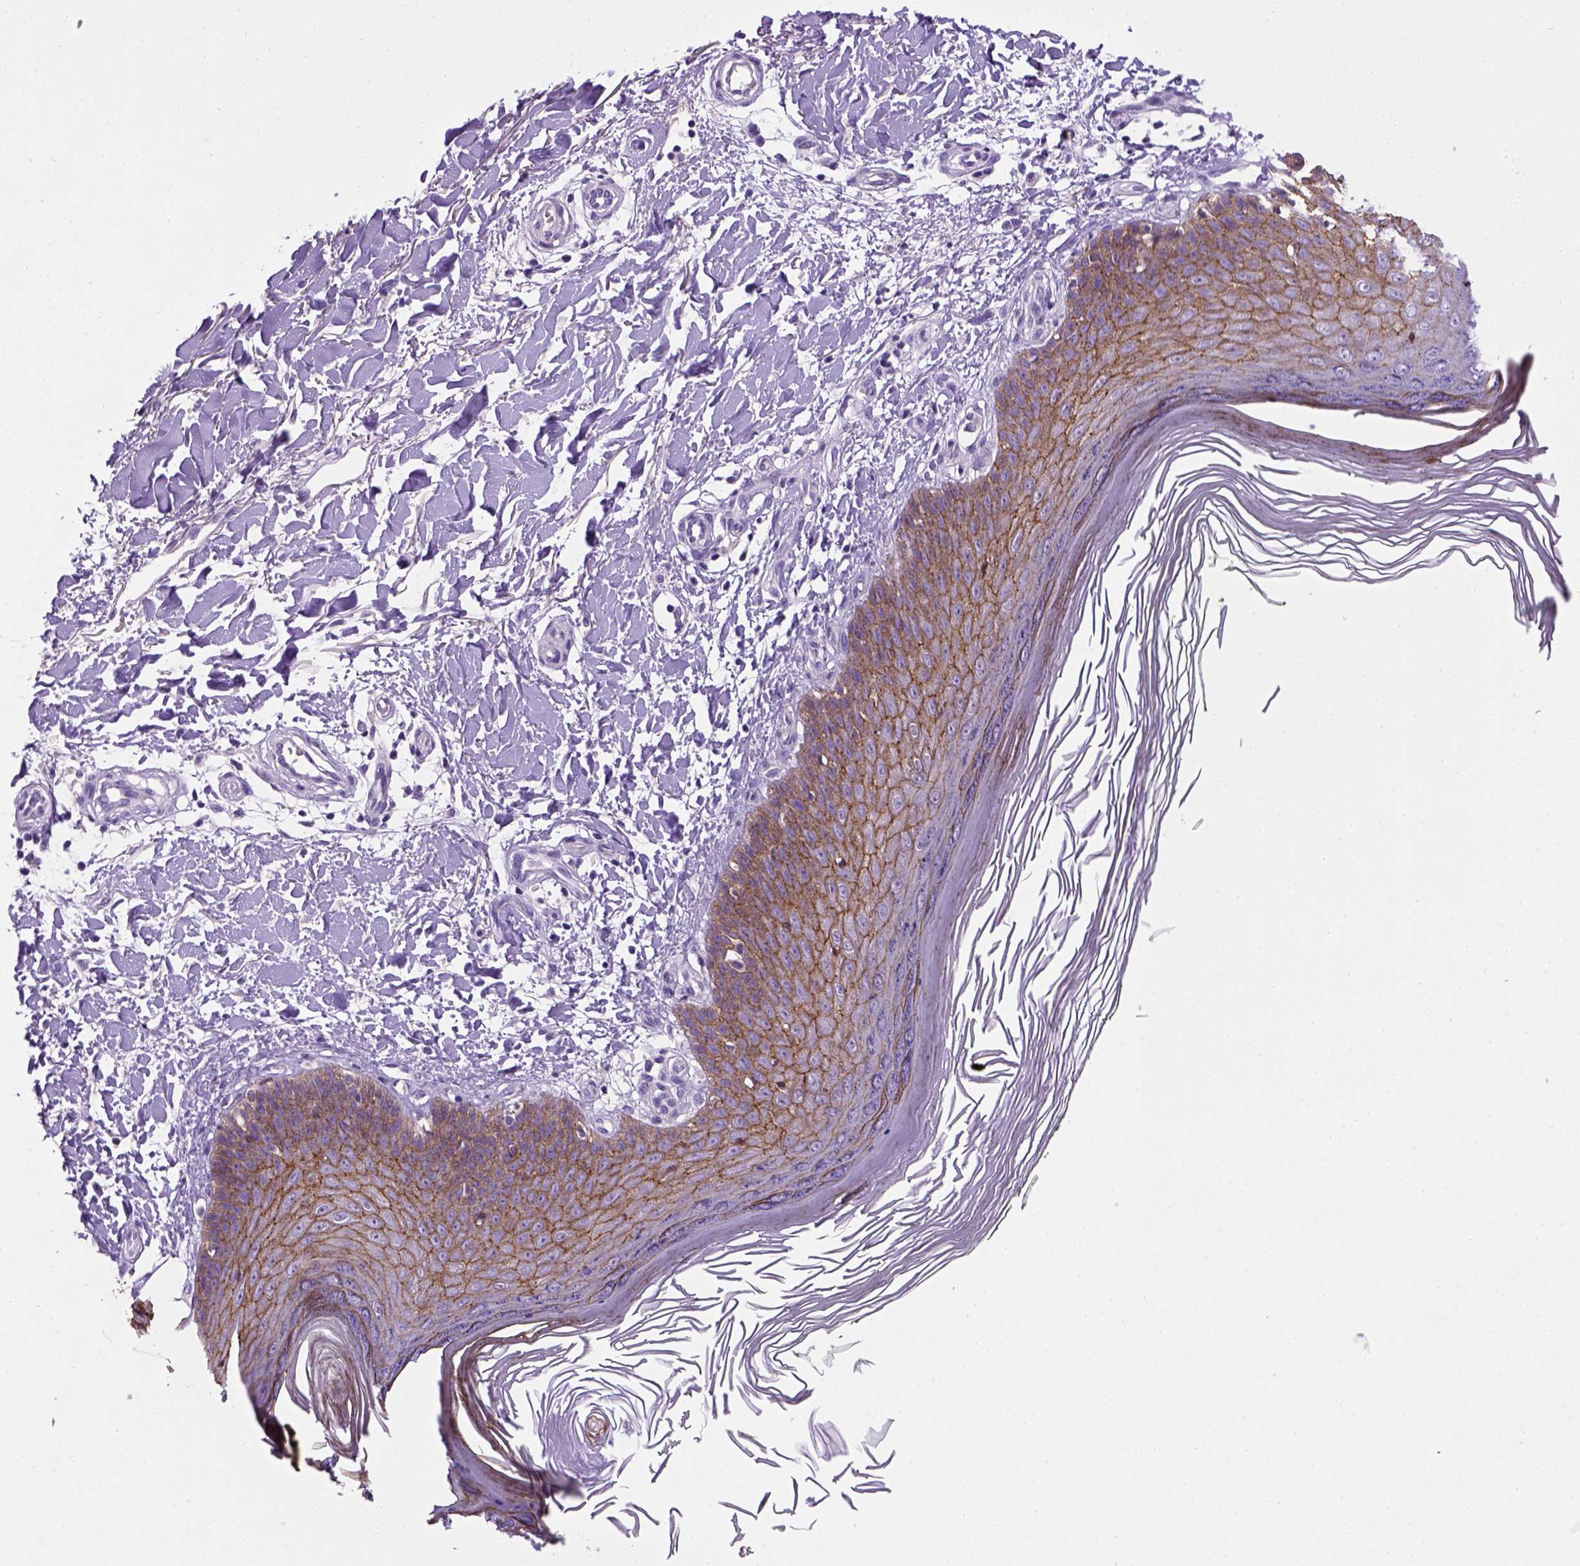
{"staining": {"intensity": "negative", "quantity": "none", "location": "none"}, "tissue": "skin", "cell_type": "Fibroblasts", "image_type": "normal", "snomed": [{"axis": "morphology", "description": "Normal tissue, NOS"}, {"axis": "topography", "description": "Skin"}], "caption": "DAB immunohistochemical staining of unremarkable skin demonstrates no significant positivity in fibroblasts.", "gene": "CDH1", "patient": {"sex": "female", "age": 62}}